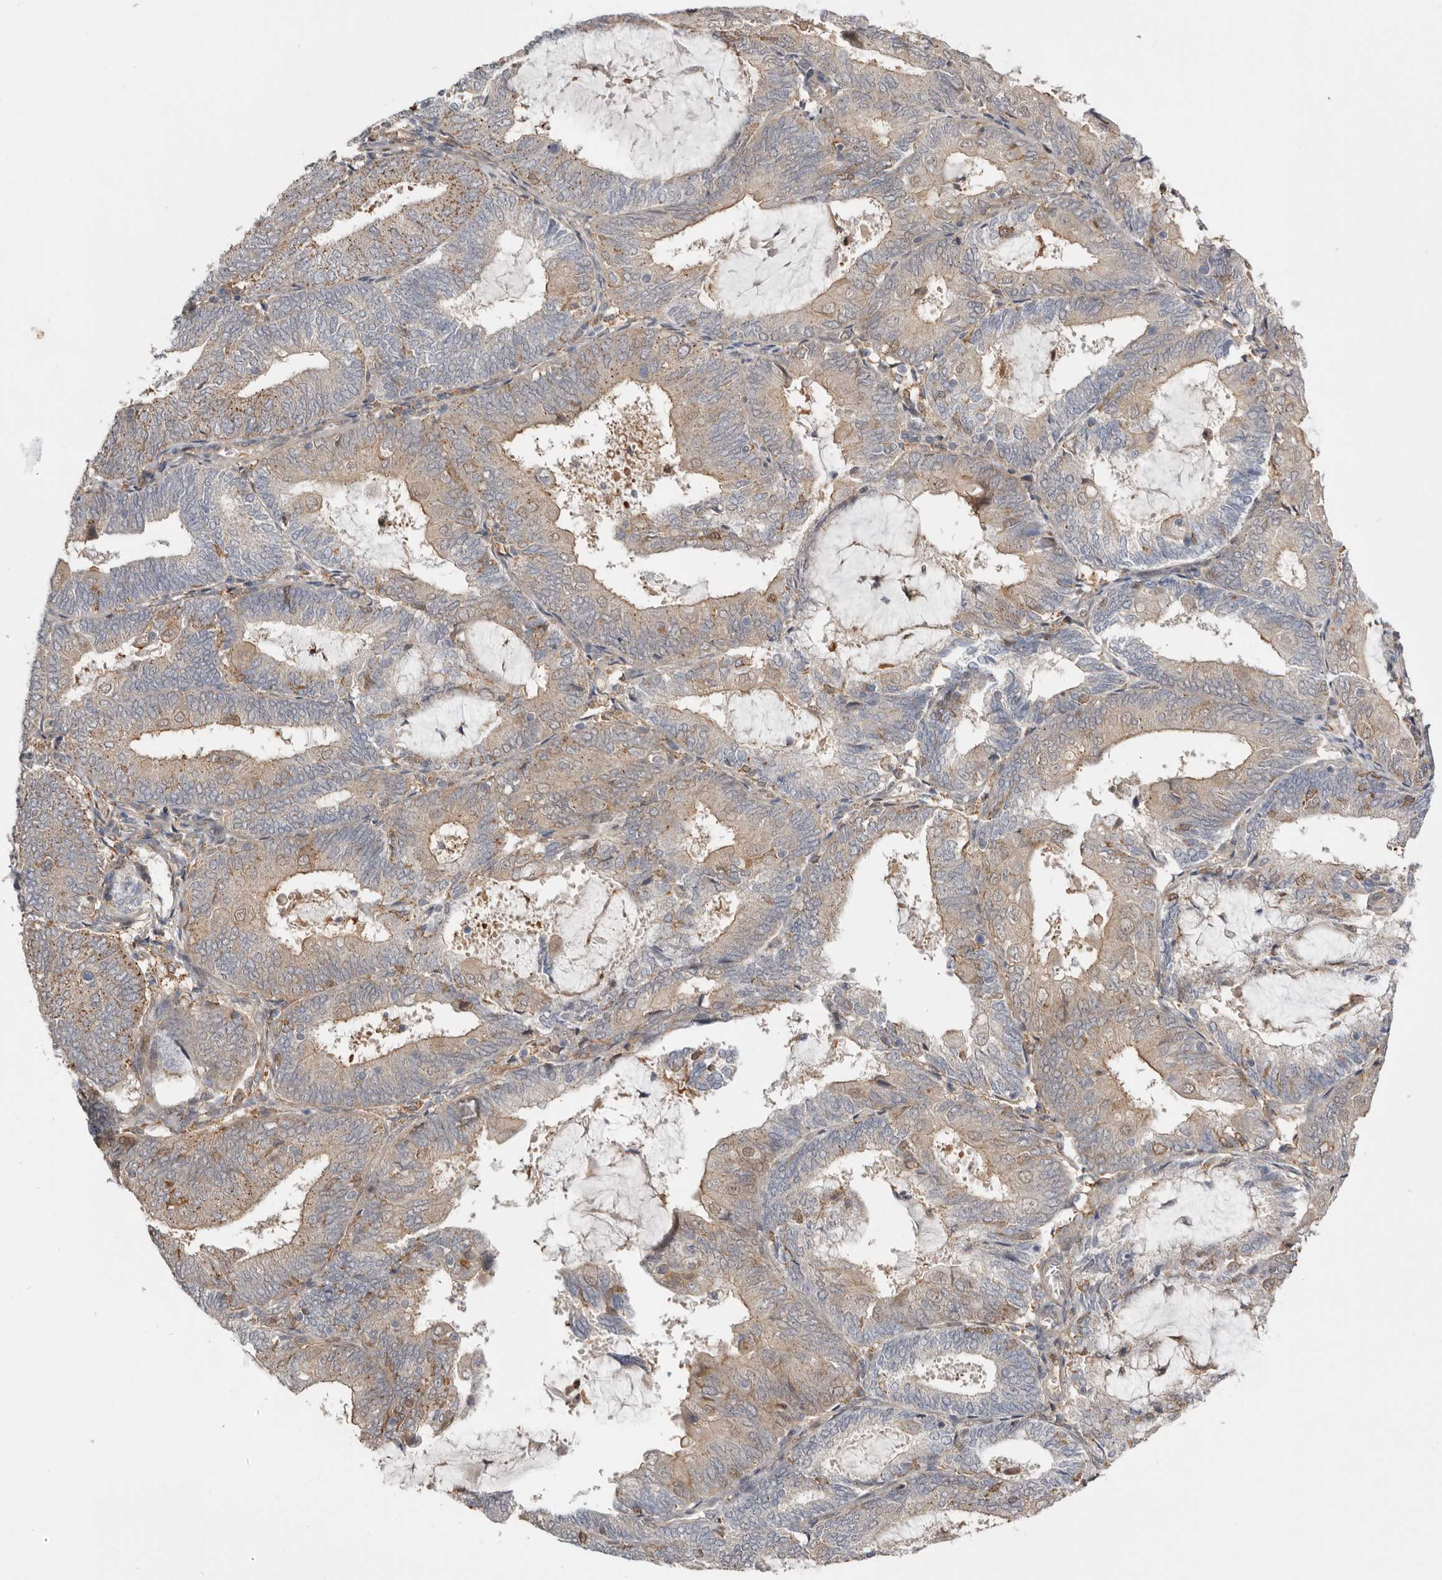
{"staining": {"intensity": "weak", "quantity": ">75%", "location": "cytoplasmic/membranous"}, "tissue": "endometrial cancer", "cell_type": "Tumor cells", "image_type": "cancer", "snomed": [{"axis": "morphology", "description": "Adenocarcinoma, NOS"}, {"axis": "topography", "description": "Endometrium"}], "caption": "Brown immunohistochemical staining in adenocarcinoma (endometrial) displays weak cytoplasmic/membranous positivity in approximately >75% of tumor cells. Immunohistochemistry stains the protein of interest in brown and the nuclei are stained blue.", "gene": "MSRB2", "patient": {"sex": "female", "age": 81}}